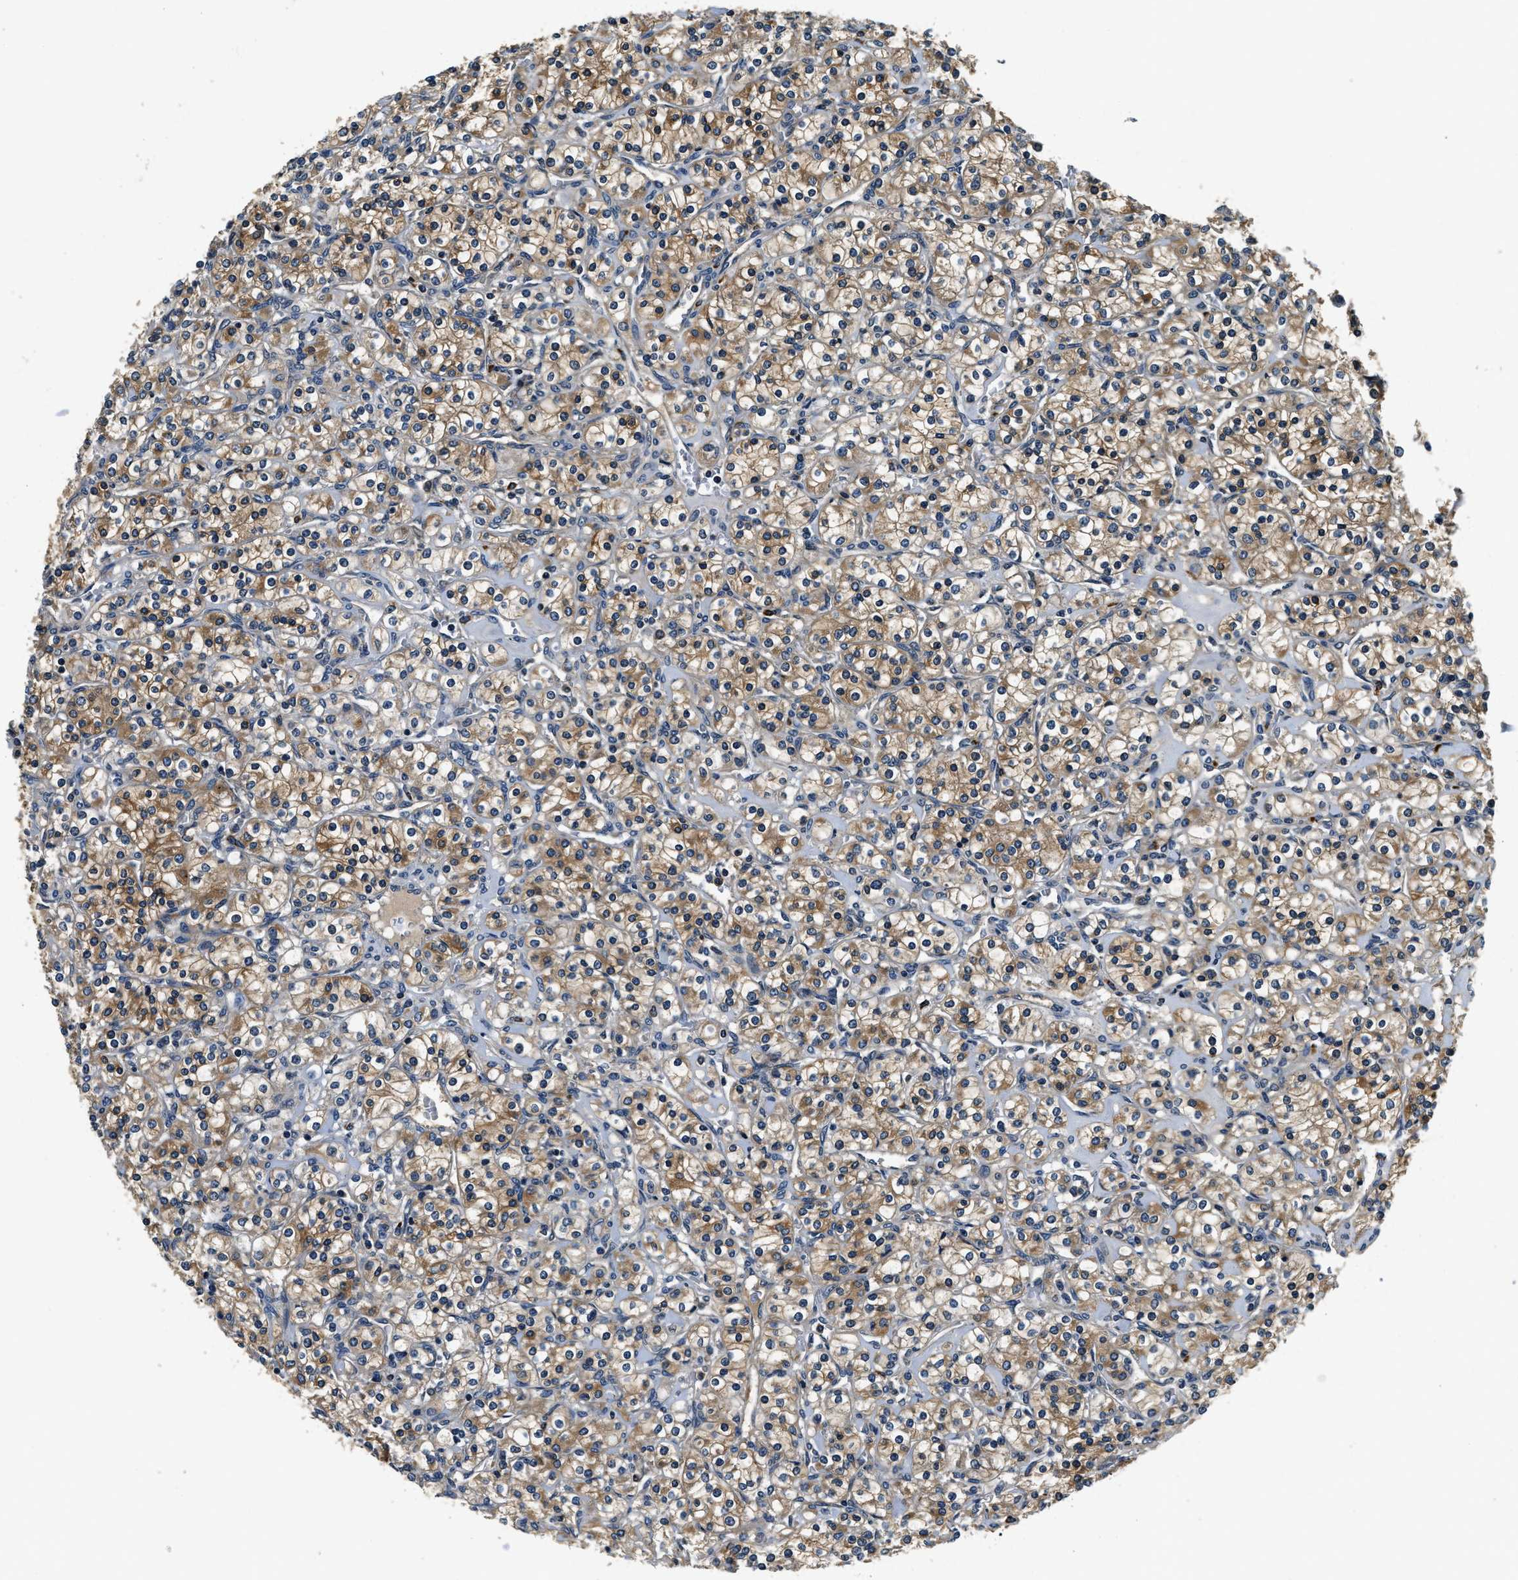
{"staining": {"intensity": "moderate", "quantity": ">75%", "location": "cytoplasmic/membranous"}, "tissue": "renal cancer", "cell_type": "Tumor cells", "image_type": "cancer", "snomed": [{"axis": "morphology", "description": "Adenocarcinoma, NOS"}, {"axis": "topography", "description": "Kidney"}], "caption": "Moderate cytoplasmic/membranous staining for a protein is present in approximately >75% of tumor cells of renal cancer using immunohistochemistry.", "gene": "RESF1", "patient": {"sex": "male", "age": 77}}